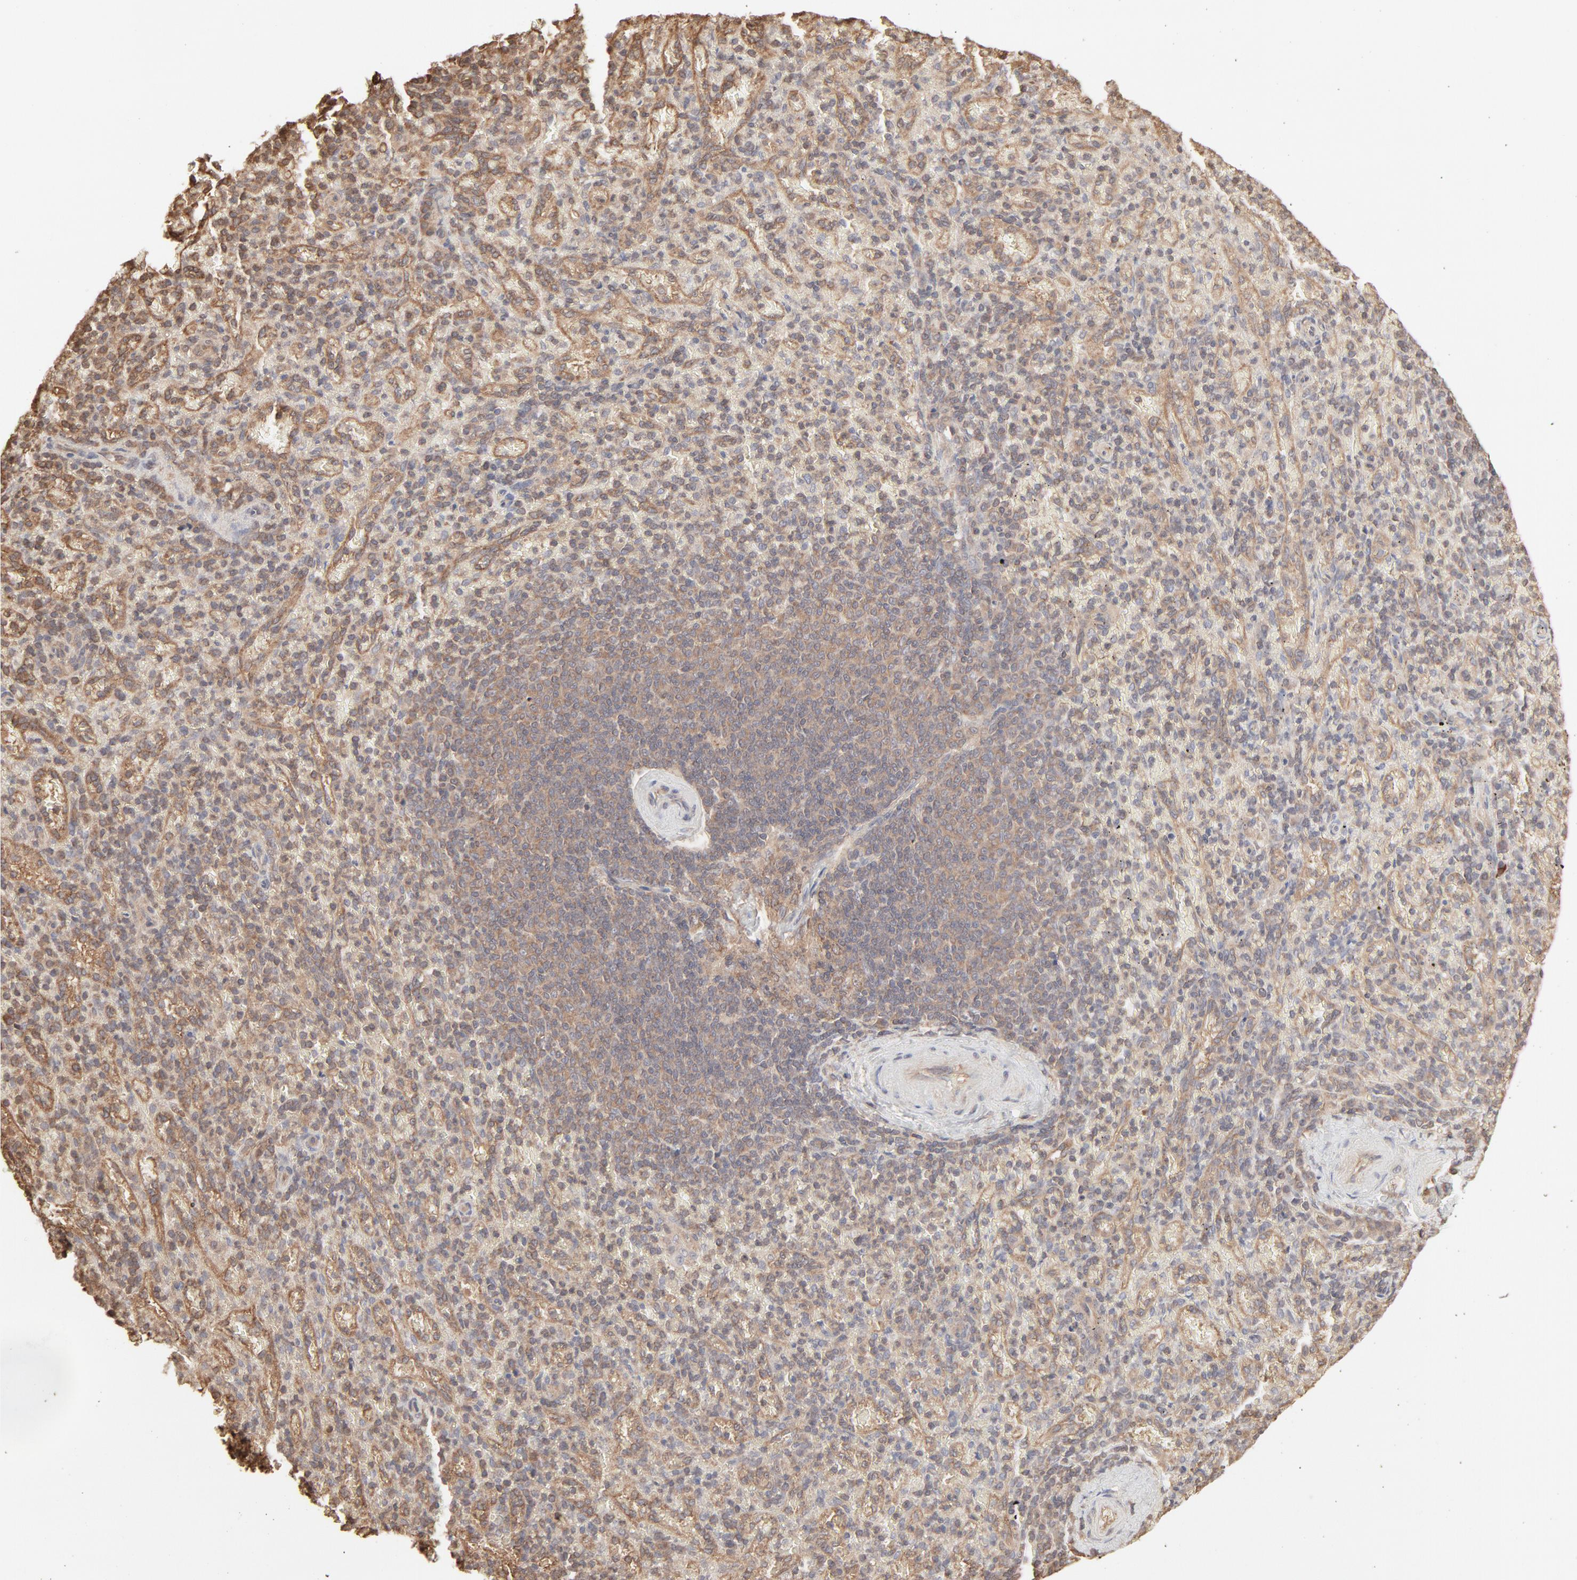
{"staining": {"intensity": "weak", "quantity": "25%-75%", "location": "cytoplasmic/membranous"}, "tissue": "spleen", "cell_type": "Cells in red pulp", "image_type": "normal", "snomed": [{"axis": "morphology", "description": "Normal tissue, NOS"}, {"axis": "topography", "description": "Spleen"}], "caption": "Cells in red pulp display weak cytoplasmic/membranous staining in approximately 25%-75% of cells in unremarkable spleen. (brown staining indicates protein expression, while blue staining denotes nuclei).", "gene": "PPP2CA", "patient": {"sex": "female", "age": 43}}